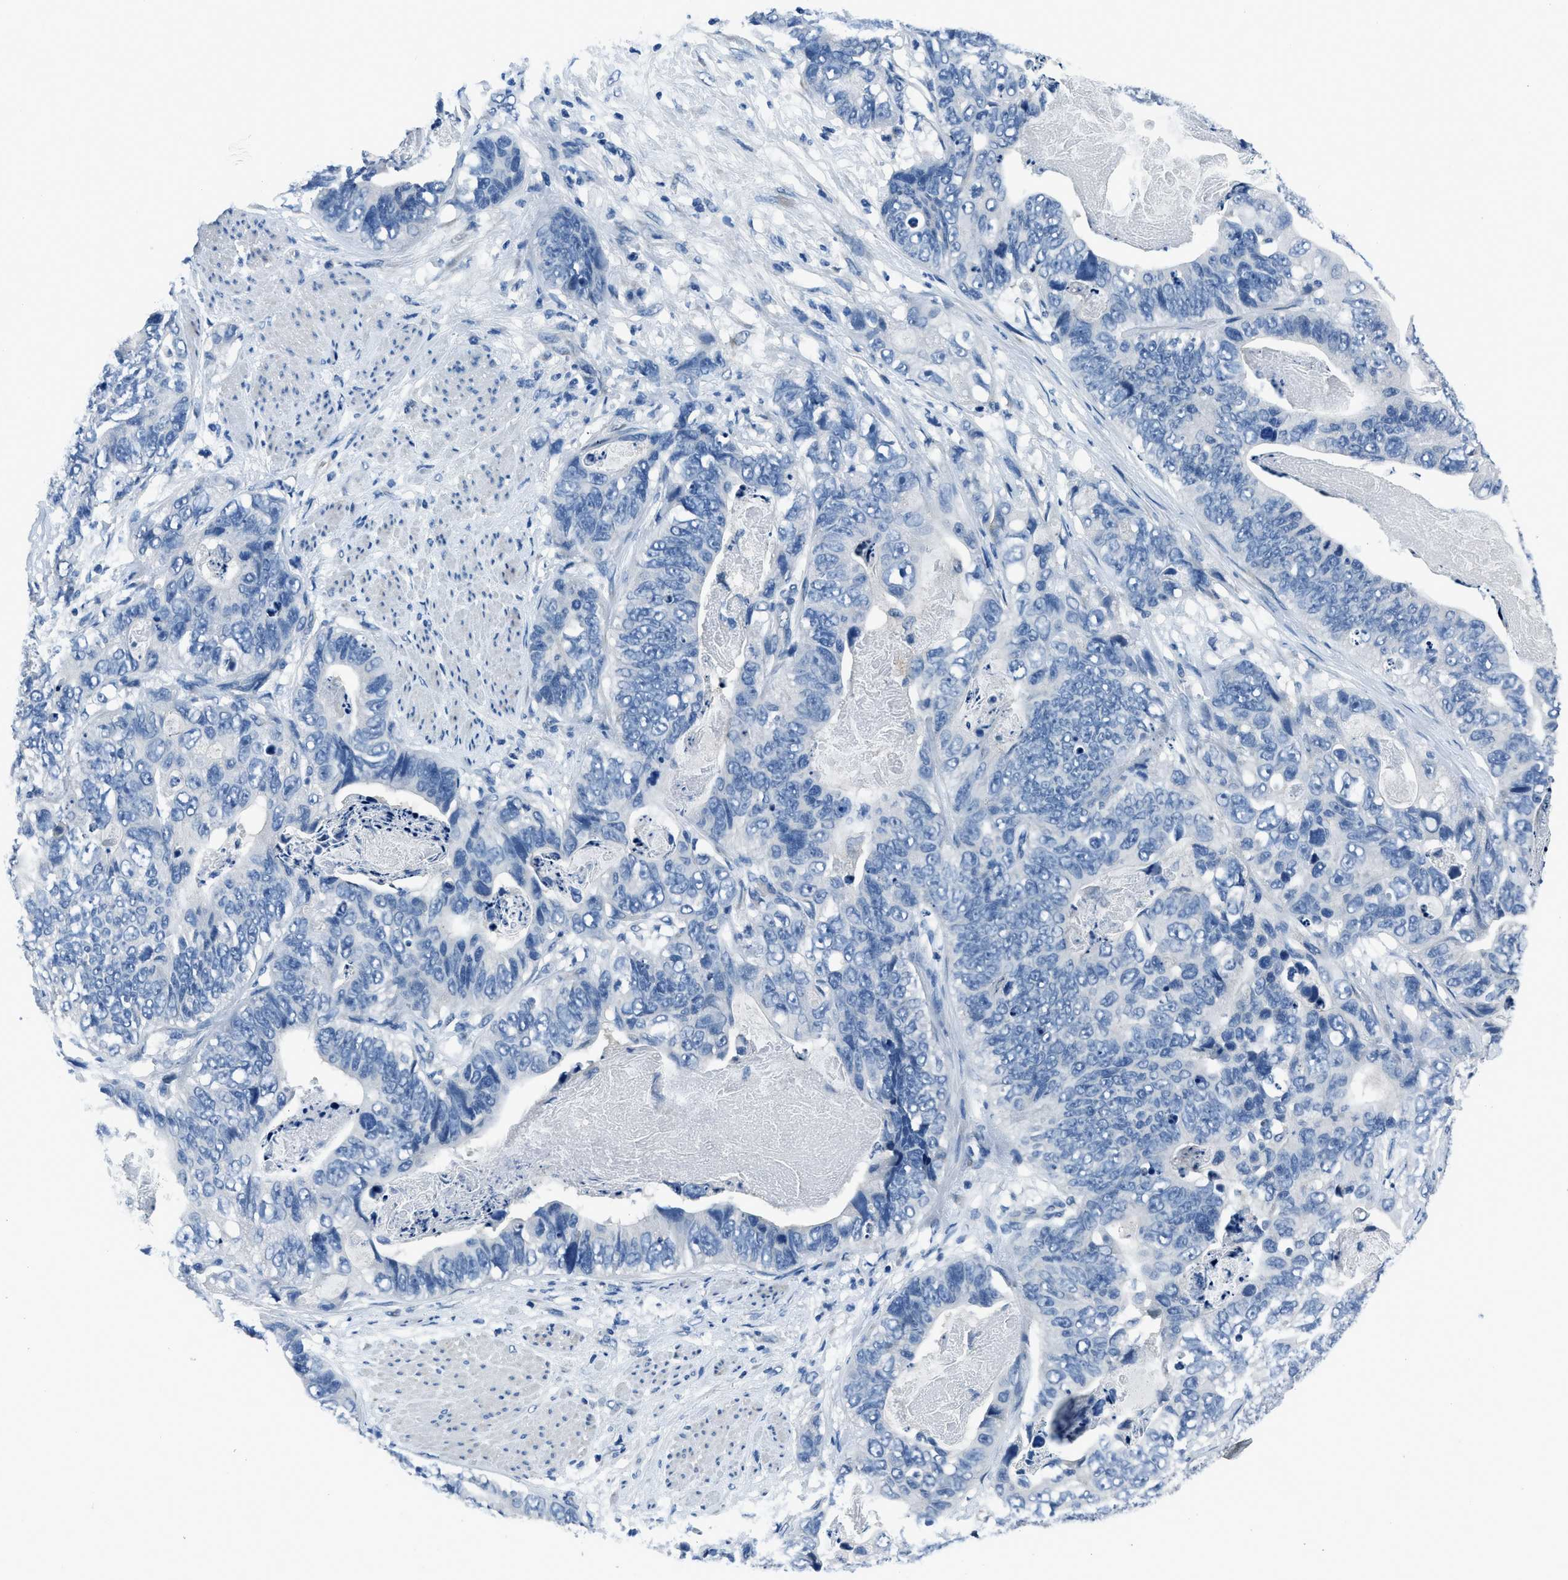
{"staining": {"intensity": "negative", "quantity": "none", "location": "none"}, "tissue": "stomach cancer", "cell_type": "Tumor cells", "image_type": "cancer", "snomed": [{"axis": "morphology", "description": "Adenocarcinoma, NOS"}, {"axis": "topography", "description": "Stomach"}], "caption": "The micrograph displays no staining of tumor cells in adenocarcinoma (stomach). (Immunohistochemistry (ihc), brightfield microscopy, high magnification).", "gene": "GJA3", "patient": {"sex": "female", "age": 89}}